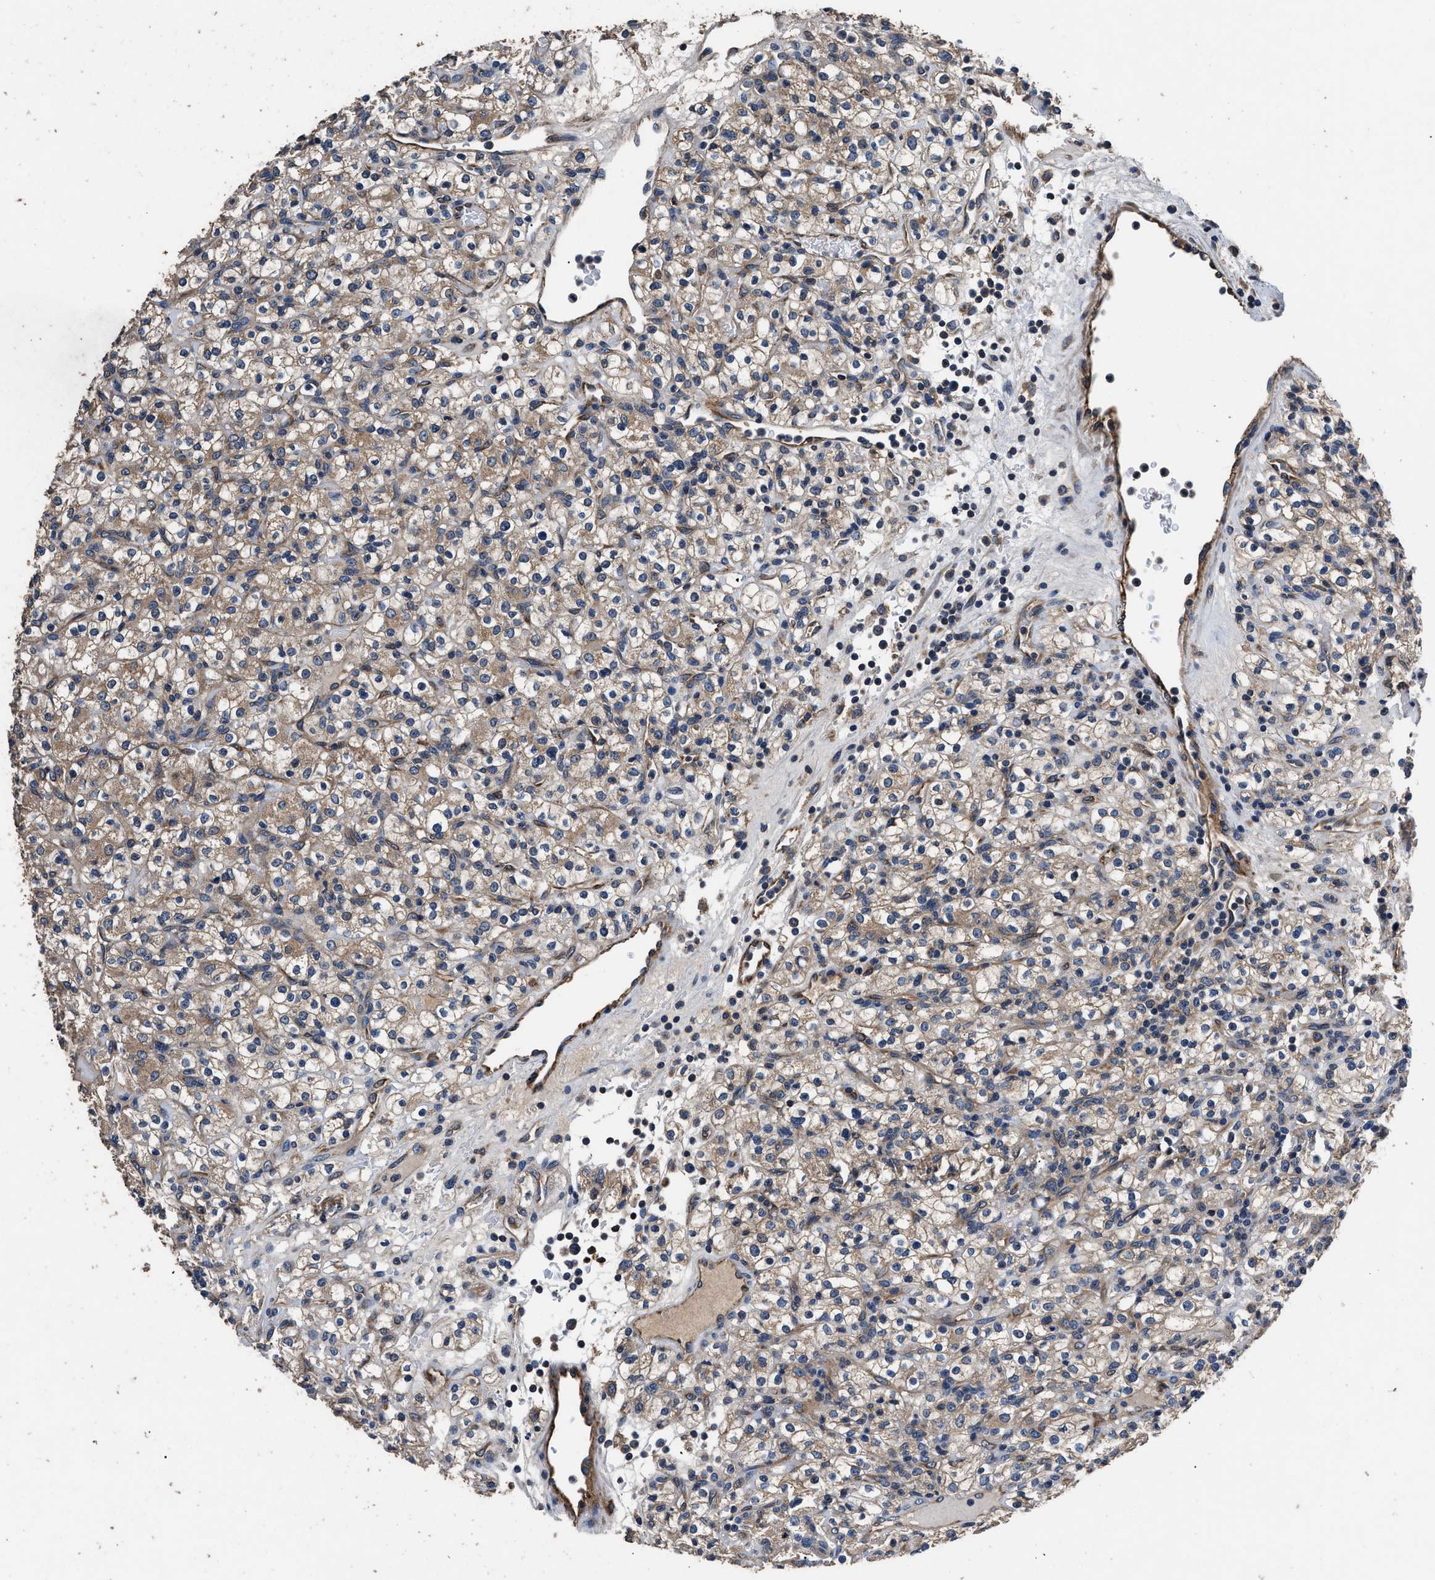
{"staining": {"intensity": "weak", "quantity": ">75%", "location": "cytoplasmic/membranous"}, "tissue": "renal cancer", "cell_type": "Tumor cells", "image_type": "cancer", "snomed": [{"axis": "morphology", "description": "Normal tissue, NOS"}, {"axis": "morphology", "description": "Adenocarcinoma, NOS"}, {"axis": "topography", "description": "Kidney"}], "caption": "About >75% of tumor cells in human adenocarcinoma (renal) display weak cytoplasmic/membranous protein positivity as visualized by brown immunohistochemical staining.", "gene": "DHRS7B", "patient": {"sex": "female", "age": 72}}